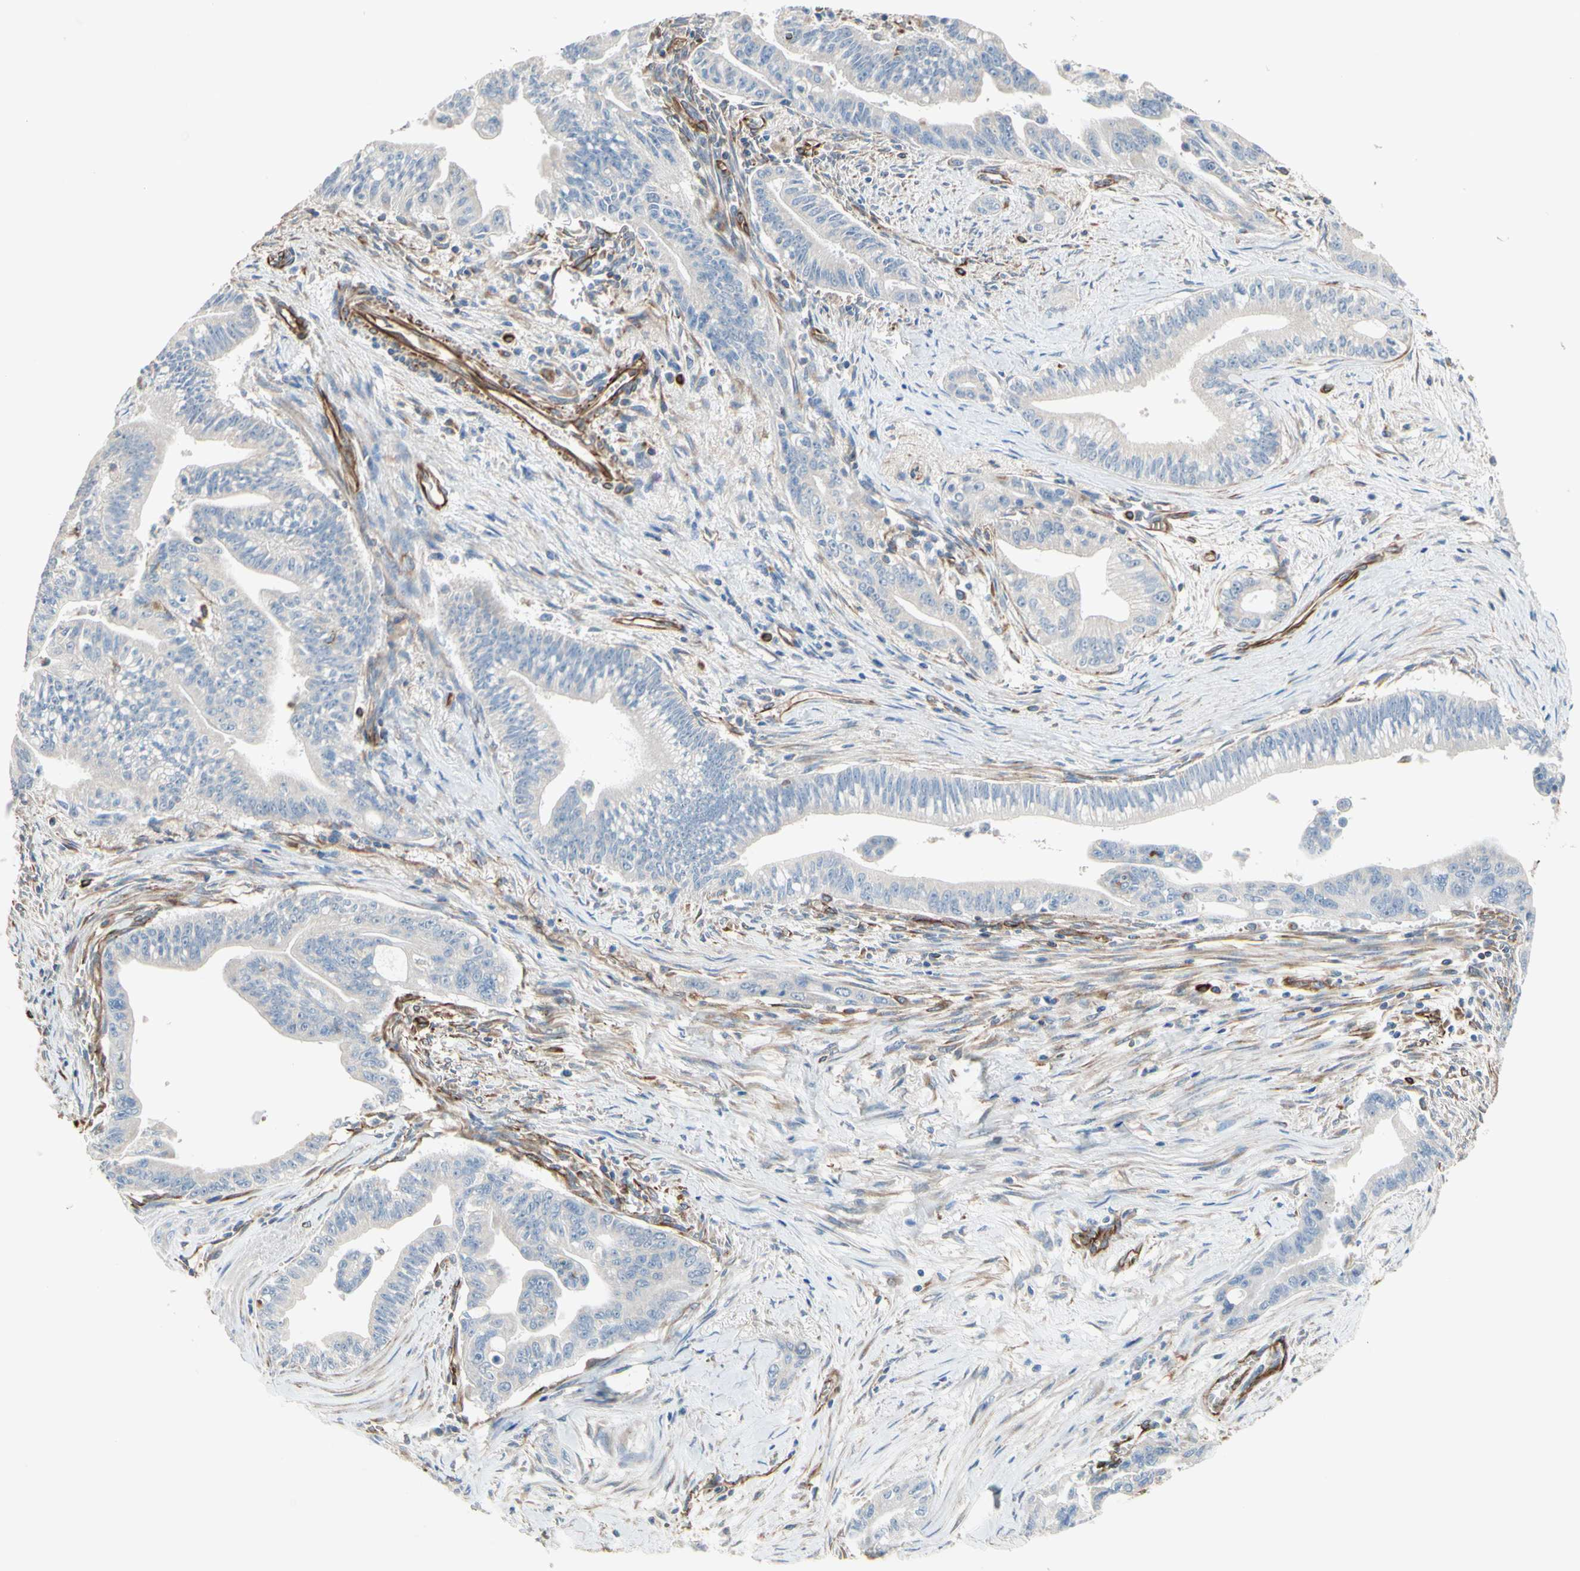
{"staining": {"intensity": "negative", "quantity": "none", "location": "none"}, "tissue": "pancreatic cancer", "cell_type": "Tumor cells", "image_type": "cancer", "snomed": [{"axis": "morphology", "description": "Adenocarcinoma, NOS"}, {"axis": "topography", "description": "Pancreas"}], "caption": "An IHC histopathology image of pancreatic adenocarcinoma is shown. There is no staining in tumor cells of pancreatic adenocarcinoma.", "gene": "TRAF2", "patient": {"sex": "male", "age": 70}}